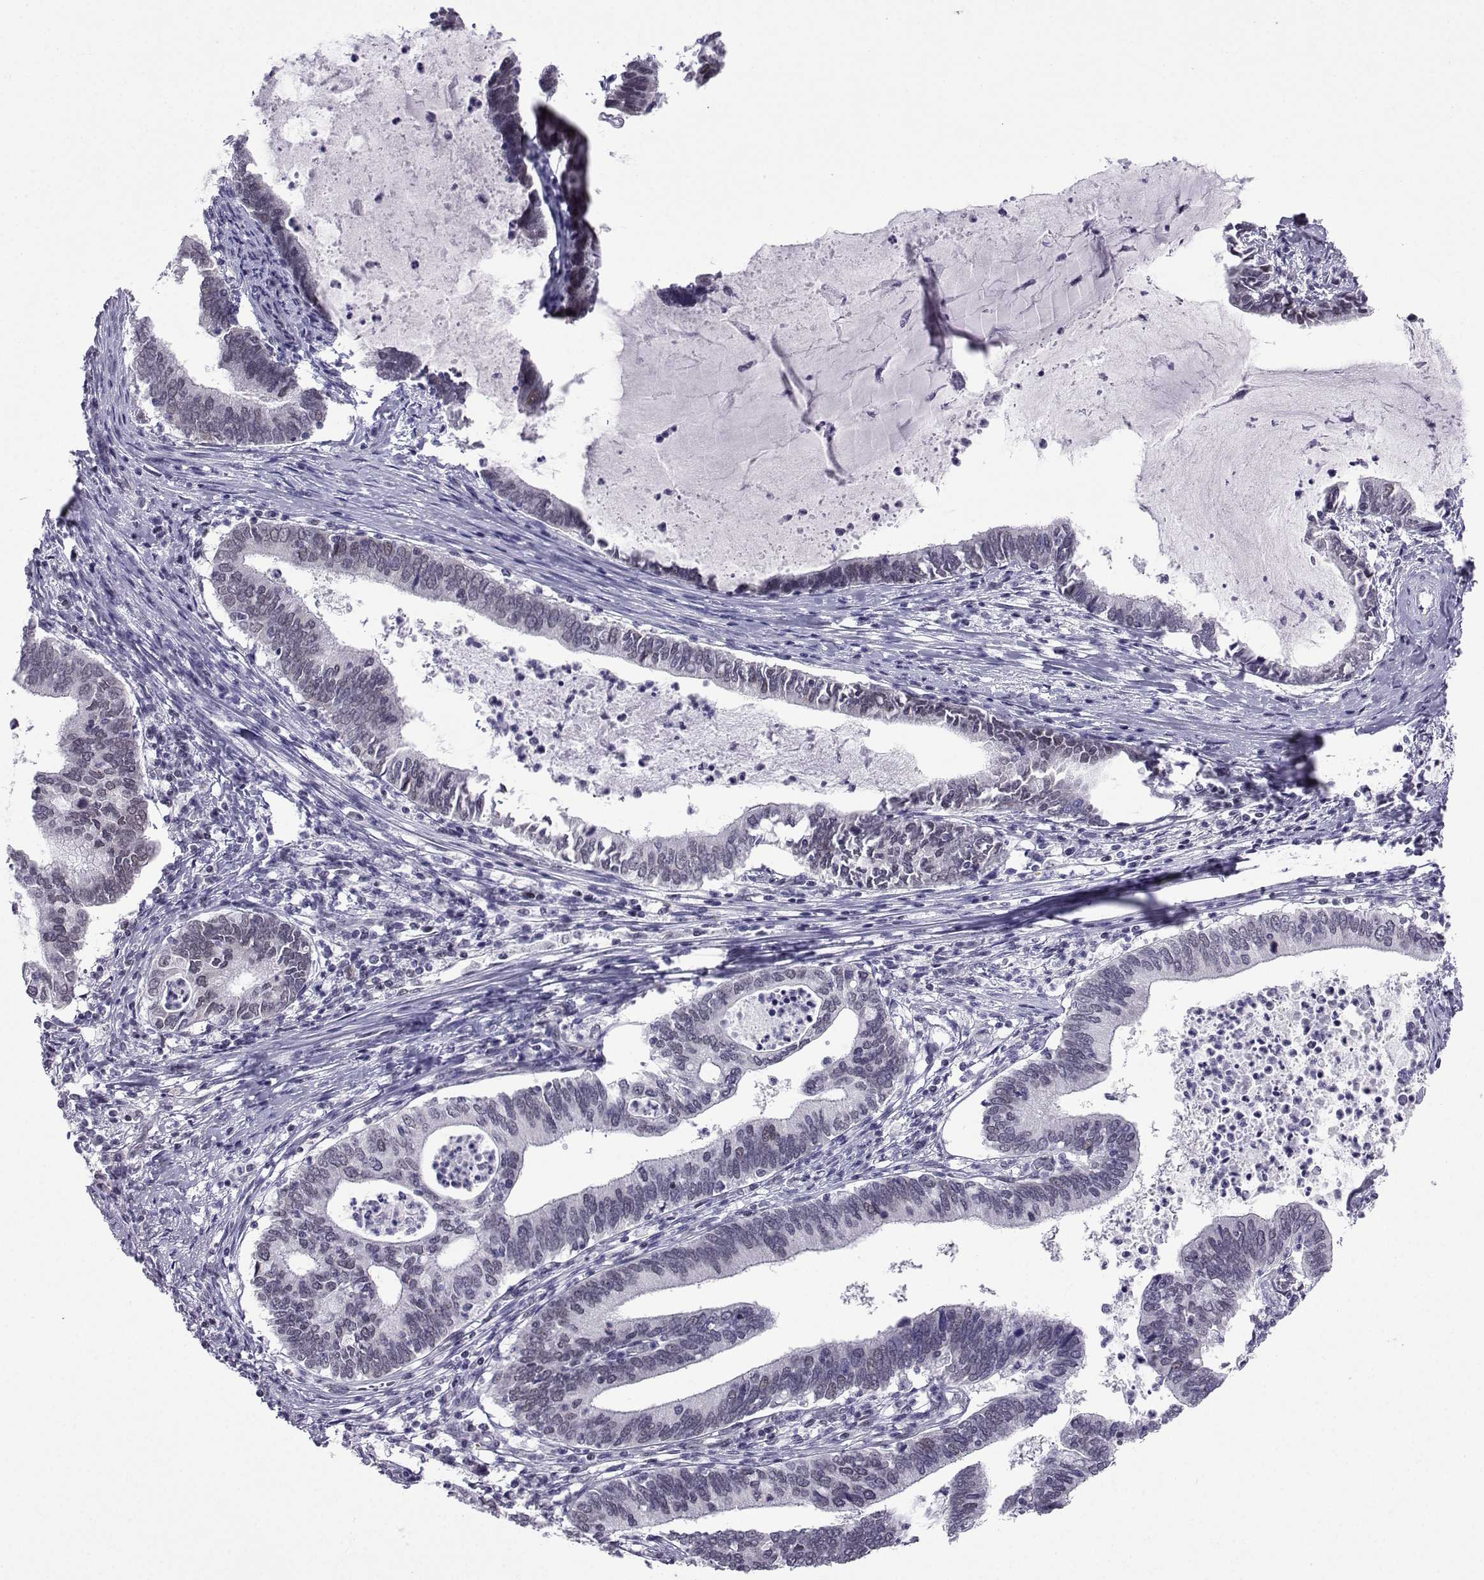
{"staining": {"intensity": "weak", "quantity": "<25%", "location": "nuclear"}, "tissue": "cervical cancer", "cell_type": "Tumor cells", "image_type": "cancer", "snomed": [{"axis": "morphology", "description": "Adenocarcinoma, NOS"}, {"axis": "topography", "description": "Cervix"}], "caption": "Cervical cancer (adenocarcinoma) was stained to show a protein in brown. There is no significant positivity in tumor cells.", "gene": "LORICRIN", "patient": {"sex": "female", "age": 42}}